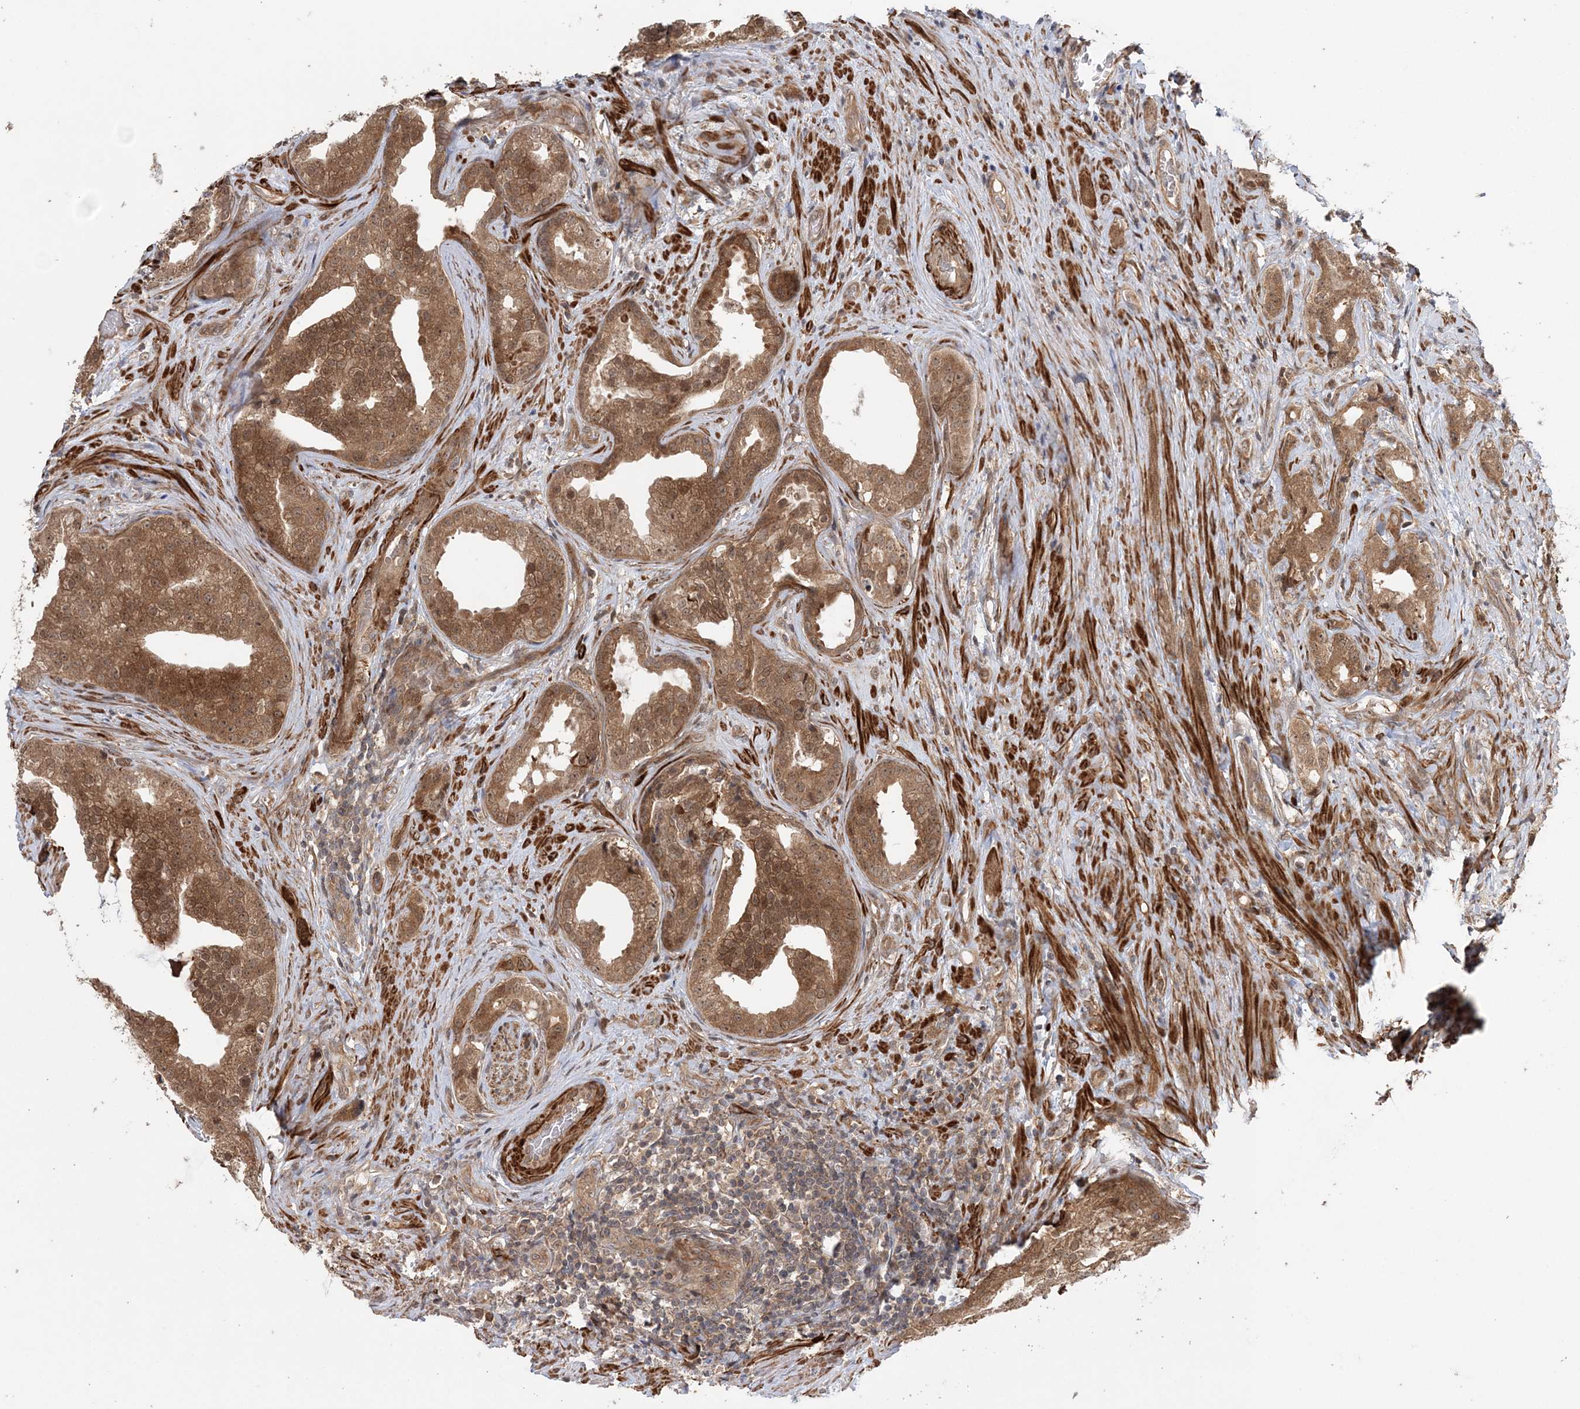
{"staining": {"intensity": "moderate", "quantity": ">75%", "location": "cytoplasmic/membranous,nuclear"}, "tissue": "prostate cancer", "cell_type": "Tumor cells", "image_type": "cancer", "snomed": [{"axis": "morphology", "description": "Adenocarcinoma, Low grade"}, {"axis": "topography", "description": "Prostate"}], "caption": "The immunohistochemical stain shows moderate cytoplasmic/membranous and nuclear staining in tumor cells of prostate cancer (adenocarcinoma (low-grade)) tissue. (brown staining indicates protein expression, while blue staining denotes nuclei).", "gene": "UBTD2", "patient": {"sex": "male", "age": 71}}